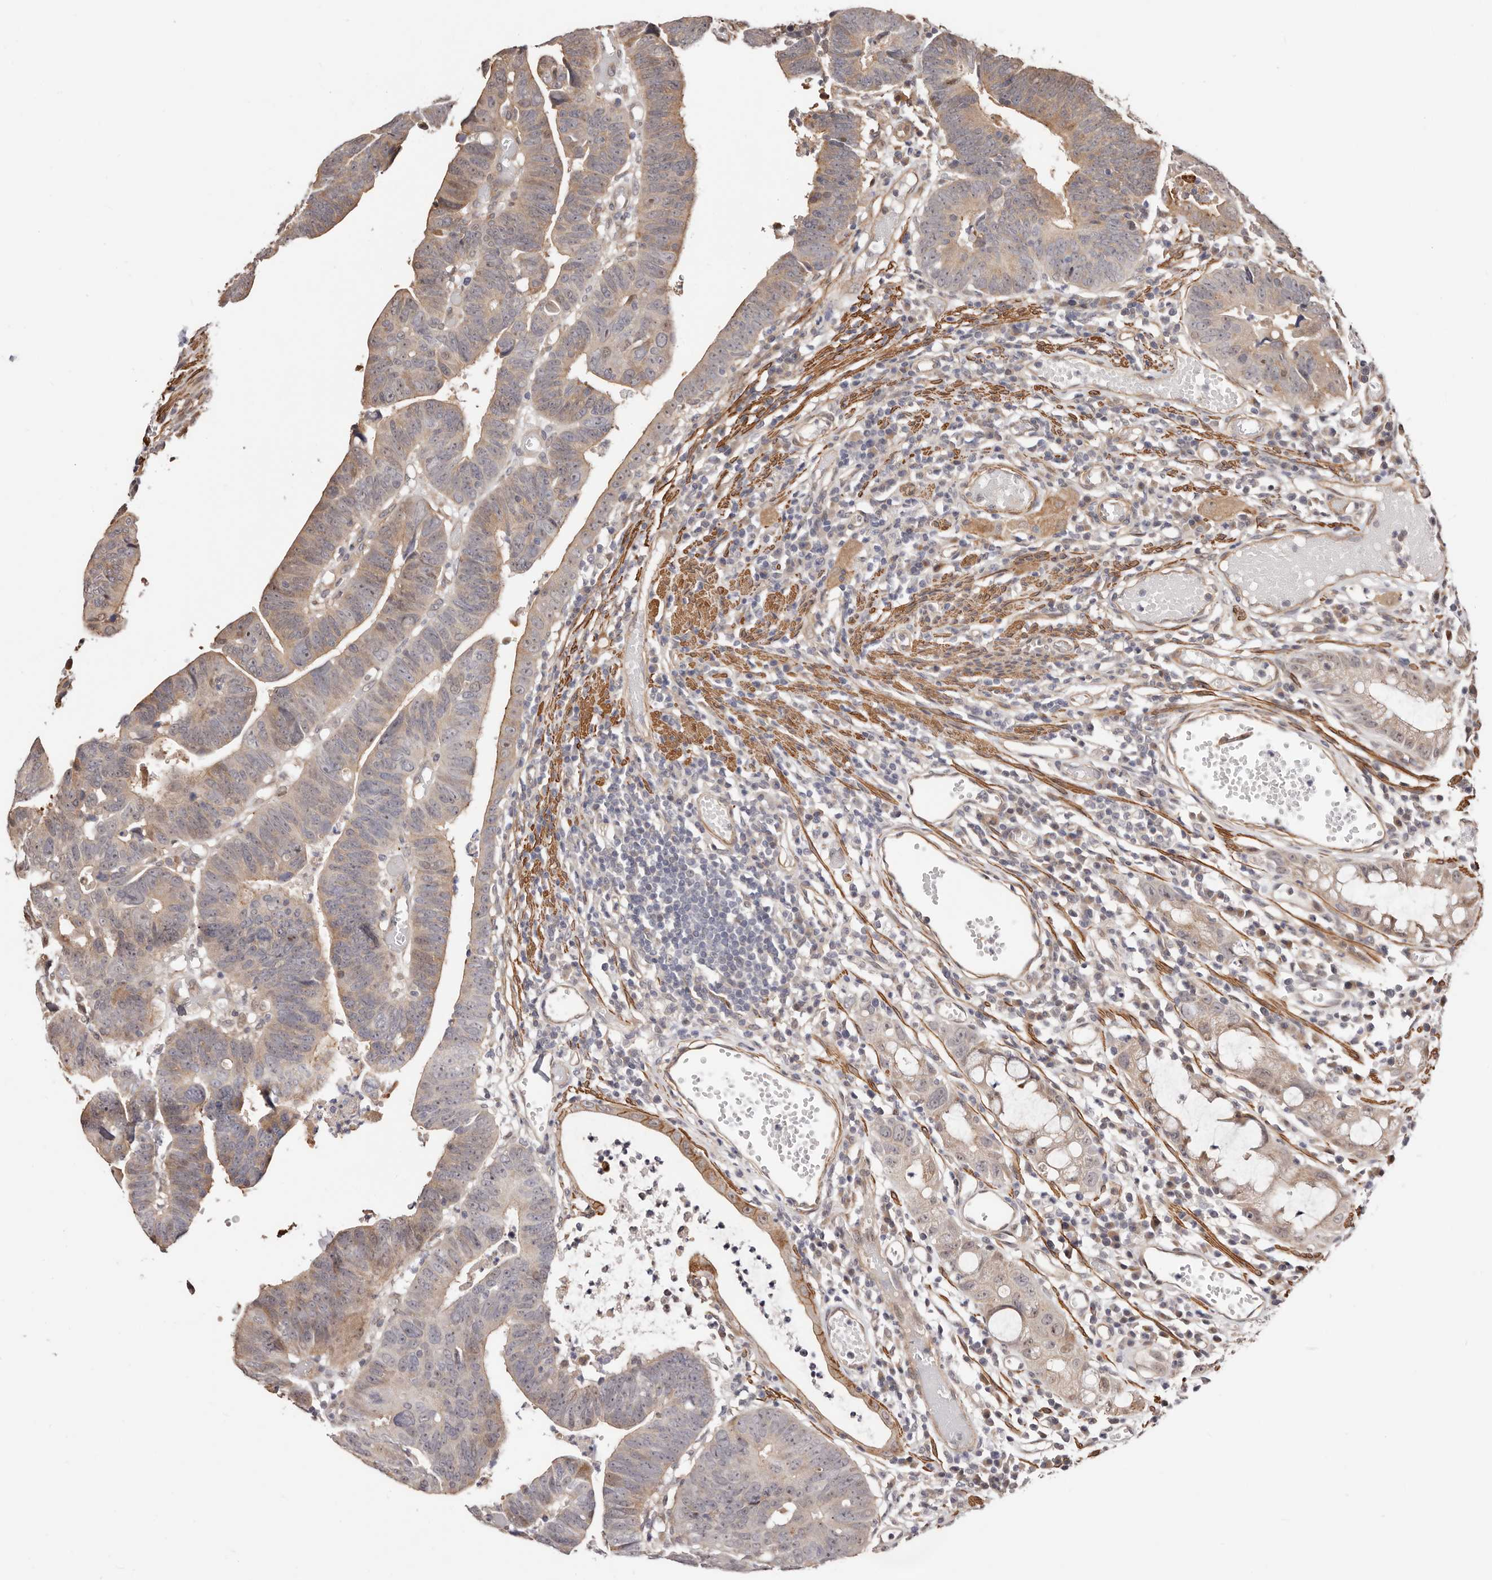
{"staining": {"intensity": "weak", "quantity": "25%-75%", "location": "cytoplasmic/membranous"}, "tissue": "colorectal cancer", "cell_type": "Tumor cells", "image_type": "cancer", "snomed": [{"axis": "morphology", "description": "Adenocarcinoma, NOS"}, {"axis": "topography", "description": "Rectum"}], "caption": "This image displays immunohistochemistry staining of human colorectal adenocarcinoma, with low weak cytoplasmic/membranous expression in about 25%-75% of tumor cells.", "gene": "TRIP13", "patient": {"sex": "female", "age": 65}}